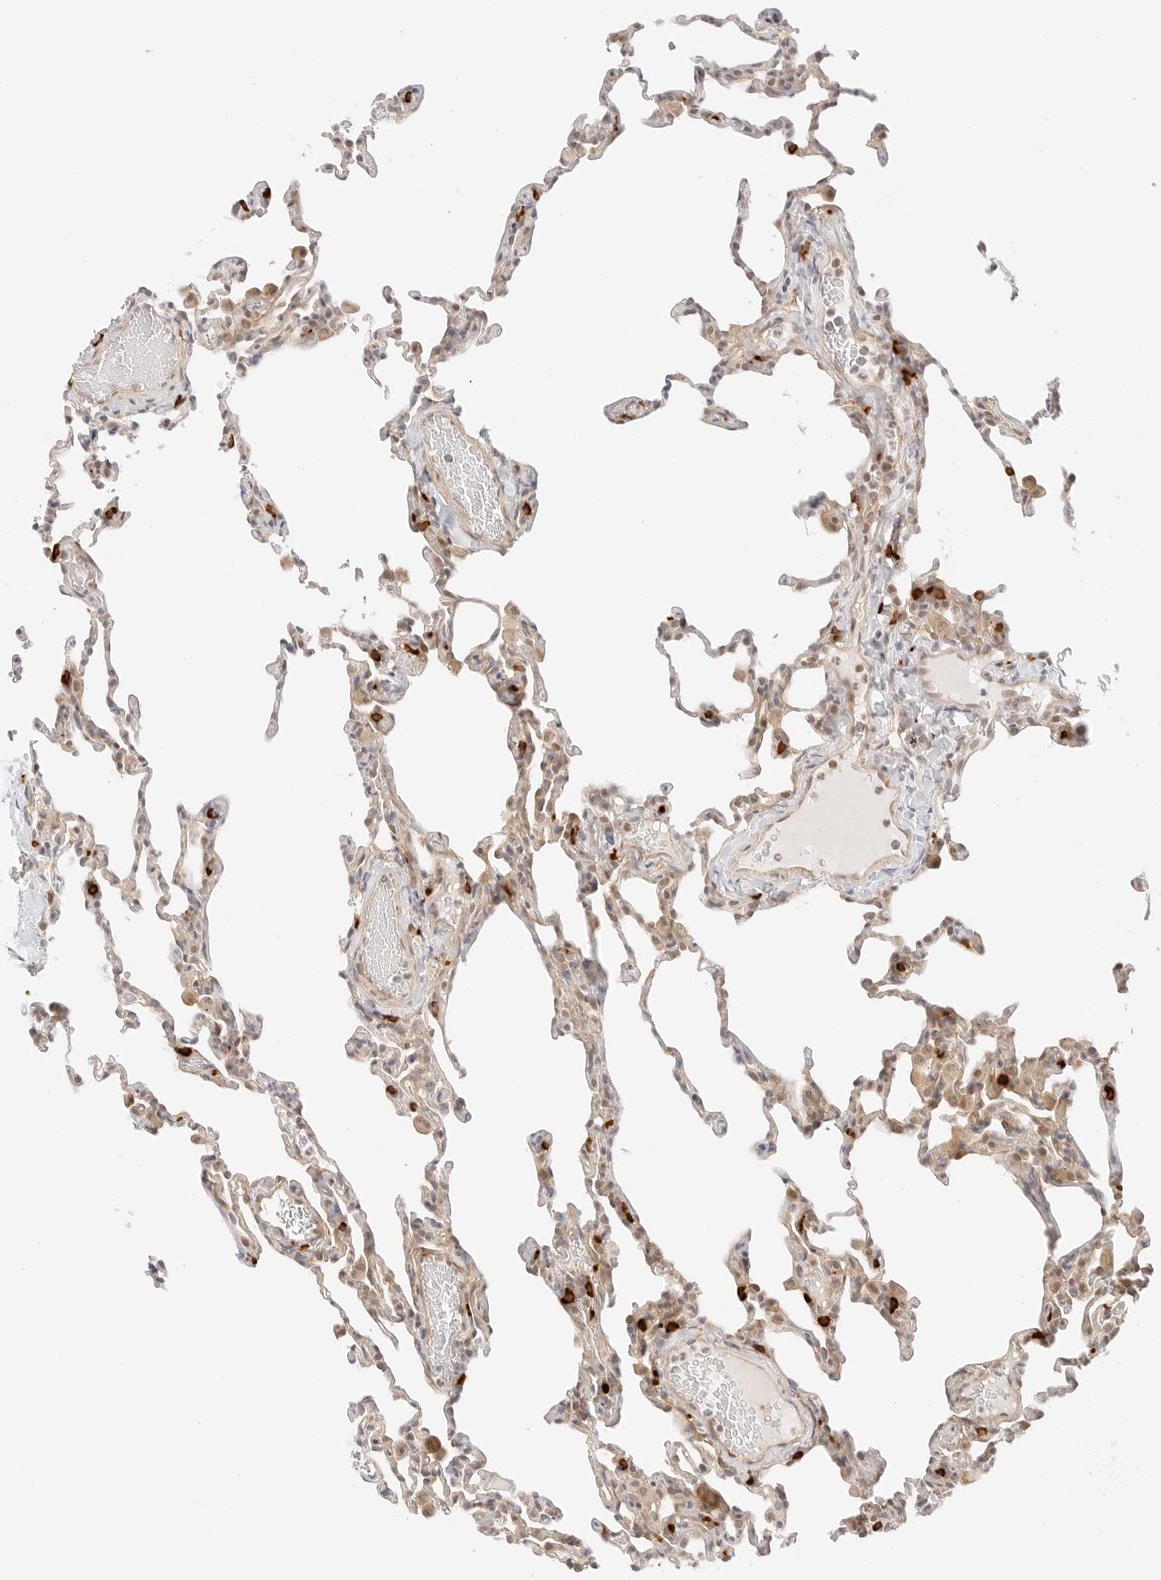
{"staining": {"intensity": "weak", "quantity": "25%-75%", "location": "cytoplasmic/membranous"}, "tissue": "lung", "cell_type": "Alveolar cells", "image_type": "normal", "snomed": [{"axis": "morphology", "description": "Normal tissue, NOS"}, {"axis": "topography", "description": "Lung"}], "caption": "High-magnification brightfield microscopy of normal lung stained with DAB (brown) and counterstained with hematoxylin (blue). alveolar cells exhibit weak cytoplasmic/membranous staining is present in about25%-75% of cells.", "gene": "TEKT2", "patient": {"sex": "male", "age": 20}}